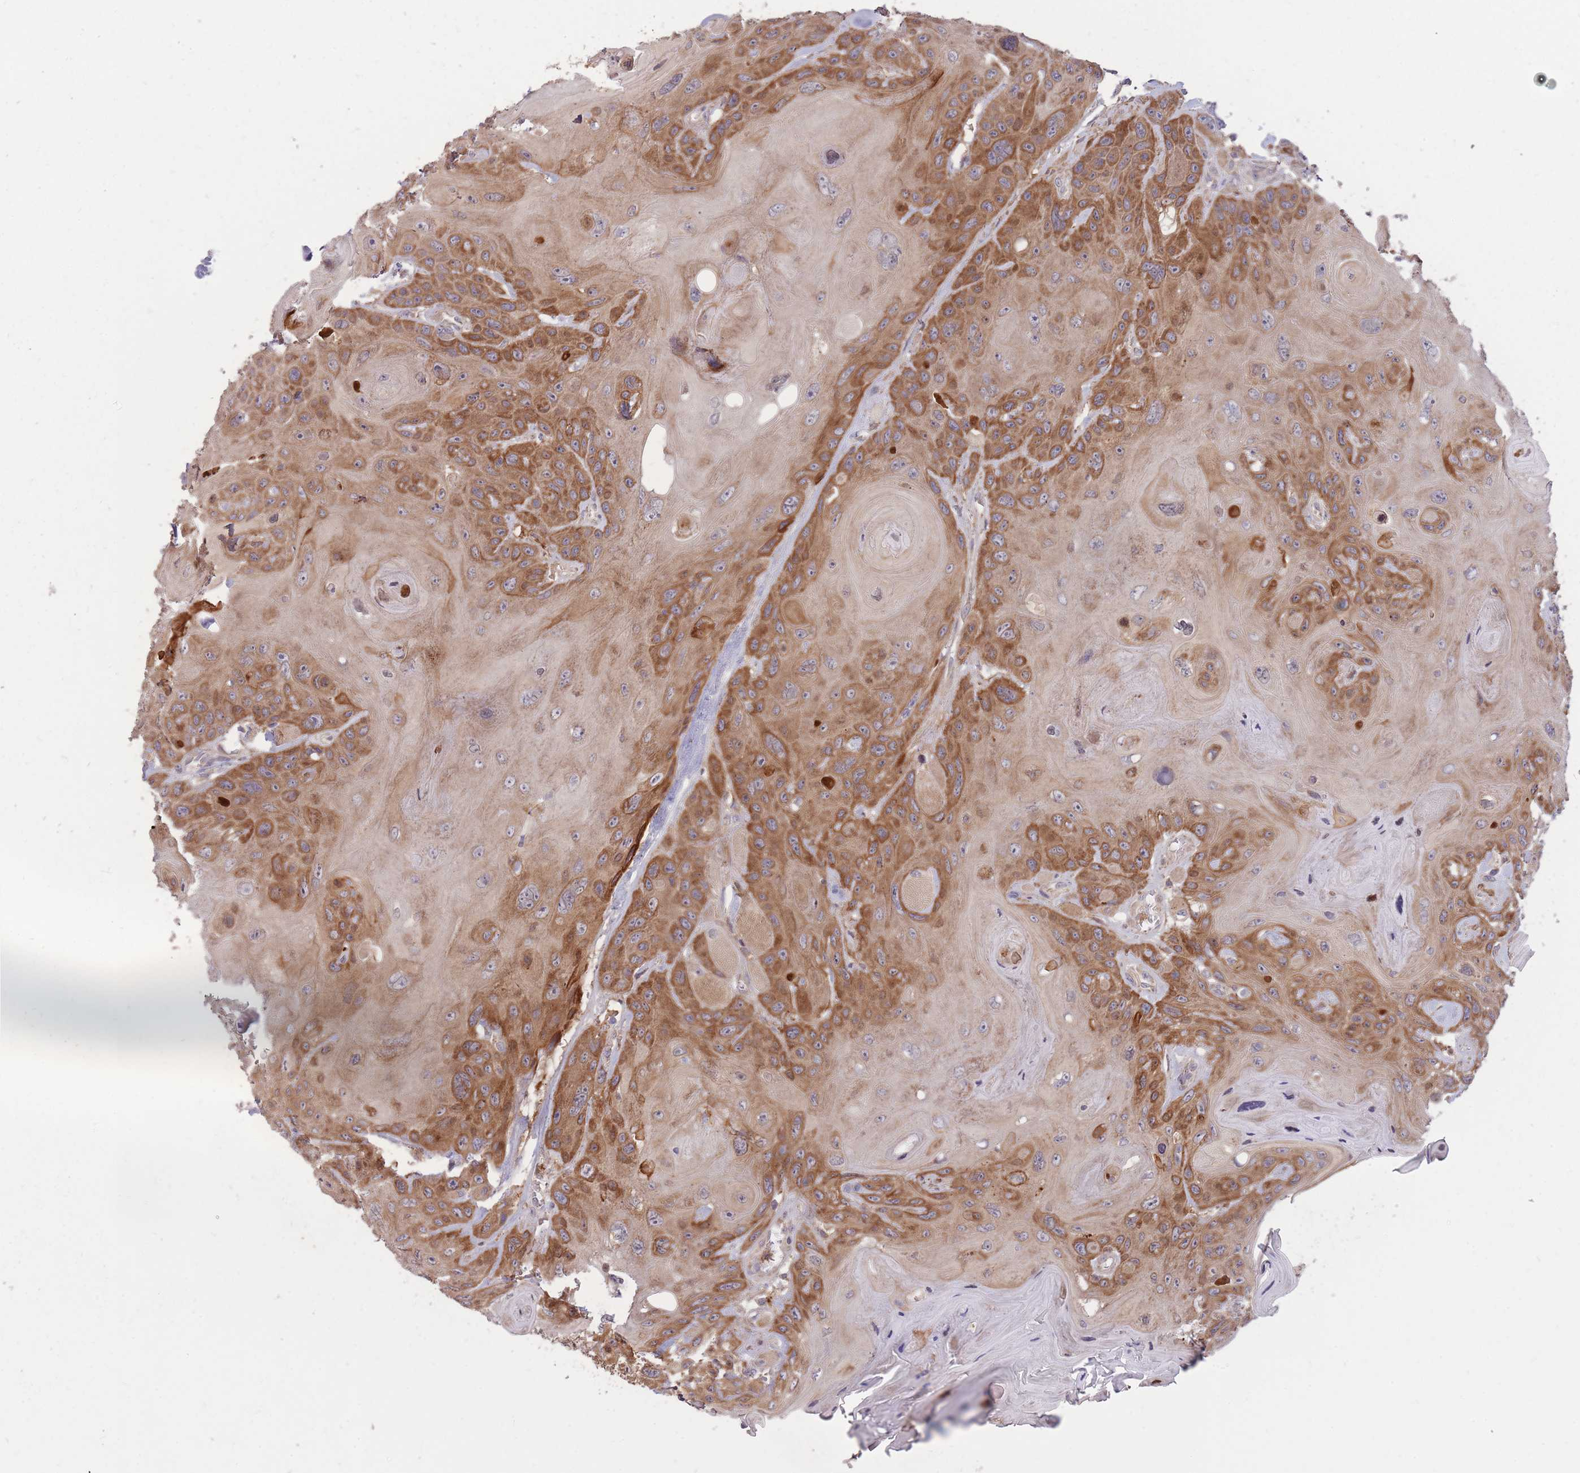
{"staining": {"intensity": "moderate", "quantity": ">75%", "location": "cytoplasmic/membranous"}, "tissue": "head and neck cancer", "cell_type": "Tumor cells", "image_type": "cancer", "snomed": [{"axis": "morphology", "description": "Squamous cell carcinoma, NOS"}, {"axis": "topography", "description": "Head-Neck"}], "caption": "Head and neck cancer (squamous cell carcinoma) tissue exhibits moderate cytoplasmic/membranous expression in about >75% of tumor cells (Stains: DAB in brown, nuclei in blue, Microscopy: brightfield microscopy at high magnification).", "gene": "IGF2BP2", "patient": {"sex": "female", "age": 59}}